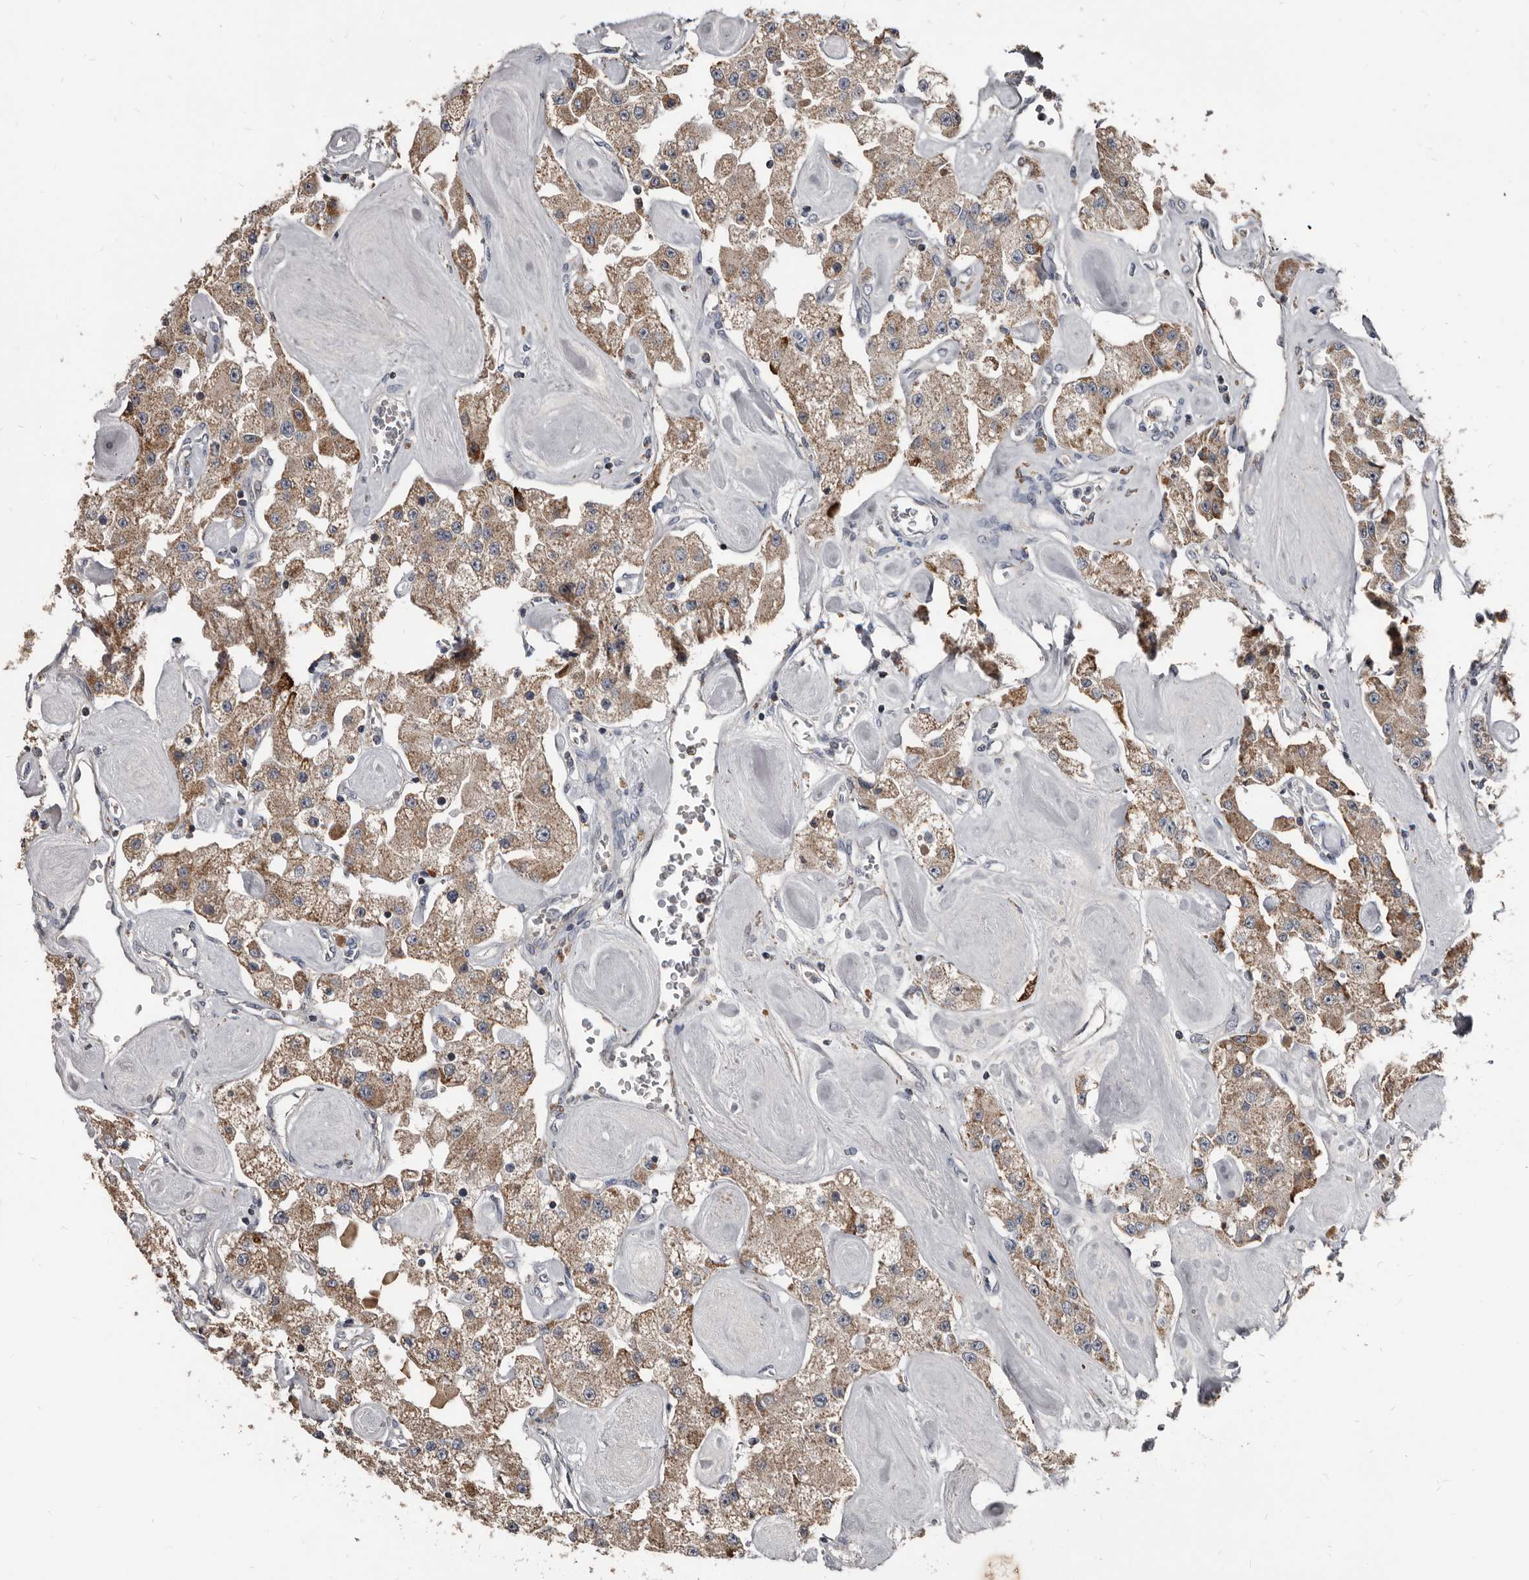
{"staining": {"intensity": "moderate", "quantity": ">75%", "location": "cytoplasmic/membranous"}, "tissue": "carcinoid", "cell_type": "Tumor cells", "image_type": "cancer", "snomed": [{"axis": "morphology", "description": "Carcinoid, malignant, NOS"}, {"axis": "topography", "description": "Pancreas"}], "caption": "IHC photomicrograph of human carcinoid stained for a protein (brown), which displays medium levels of moderate cytoplasmic/membranous expression in about >75% of tumor cells.", "gene": "GREB1", "patient": {"sex": "male", "age": 41}}